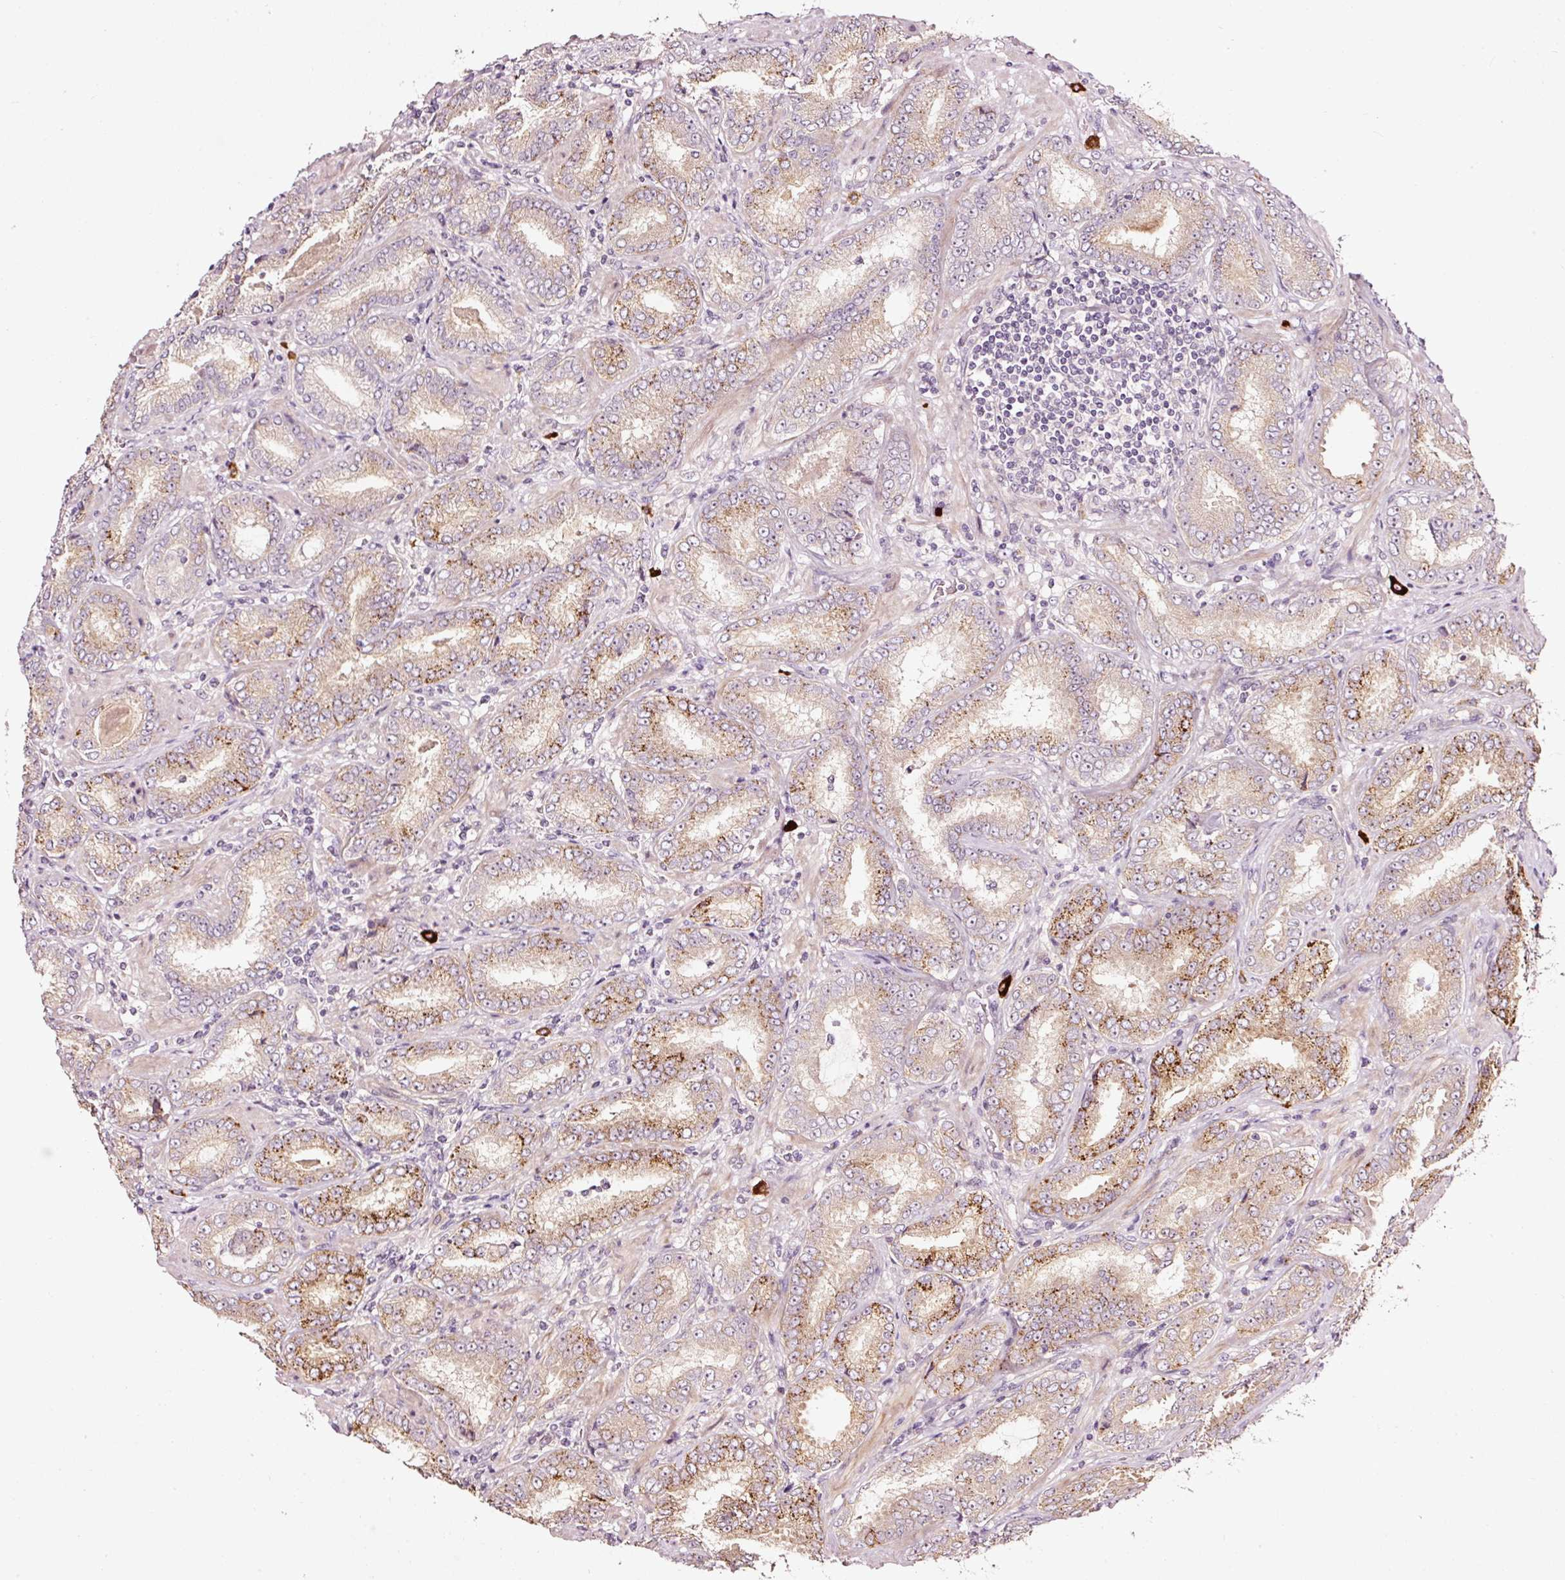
{"staining": {"intensity": "moderate", "quantity": "<25%", "location": "cytoplasmic/membranous"}, "tissue": "prostate cancer", "cell_type": "Tumor cells", "image_type": "cancer", "snomed": [{"axis": "morphology", "description": "Adenocarcinoma, High grade"}, {"axis": "topography", "description": "Prostate"}], "caption": "Immunohistochemical staining of prostate cancer (adenocarcinoma (high-grade)) exhibits moderate cytoplasmic/membranous protein staining in about <25% of tumor cells. The protein is shown in brown color, while the nuclei are stained blue.", "gene": "UTP14A", "patient": {"sex": "male", "age": 72}}